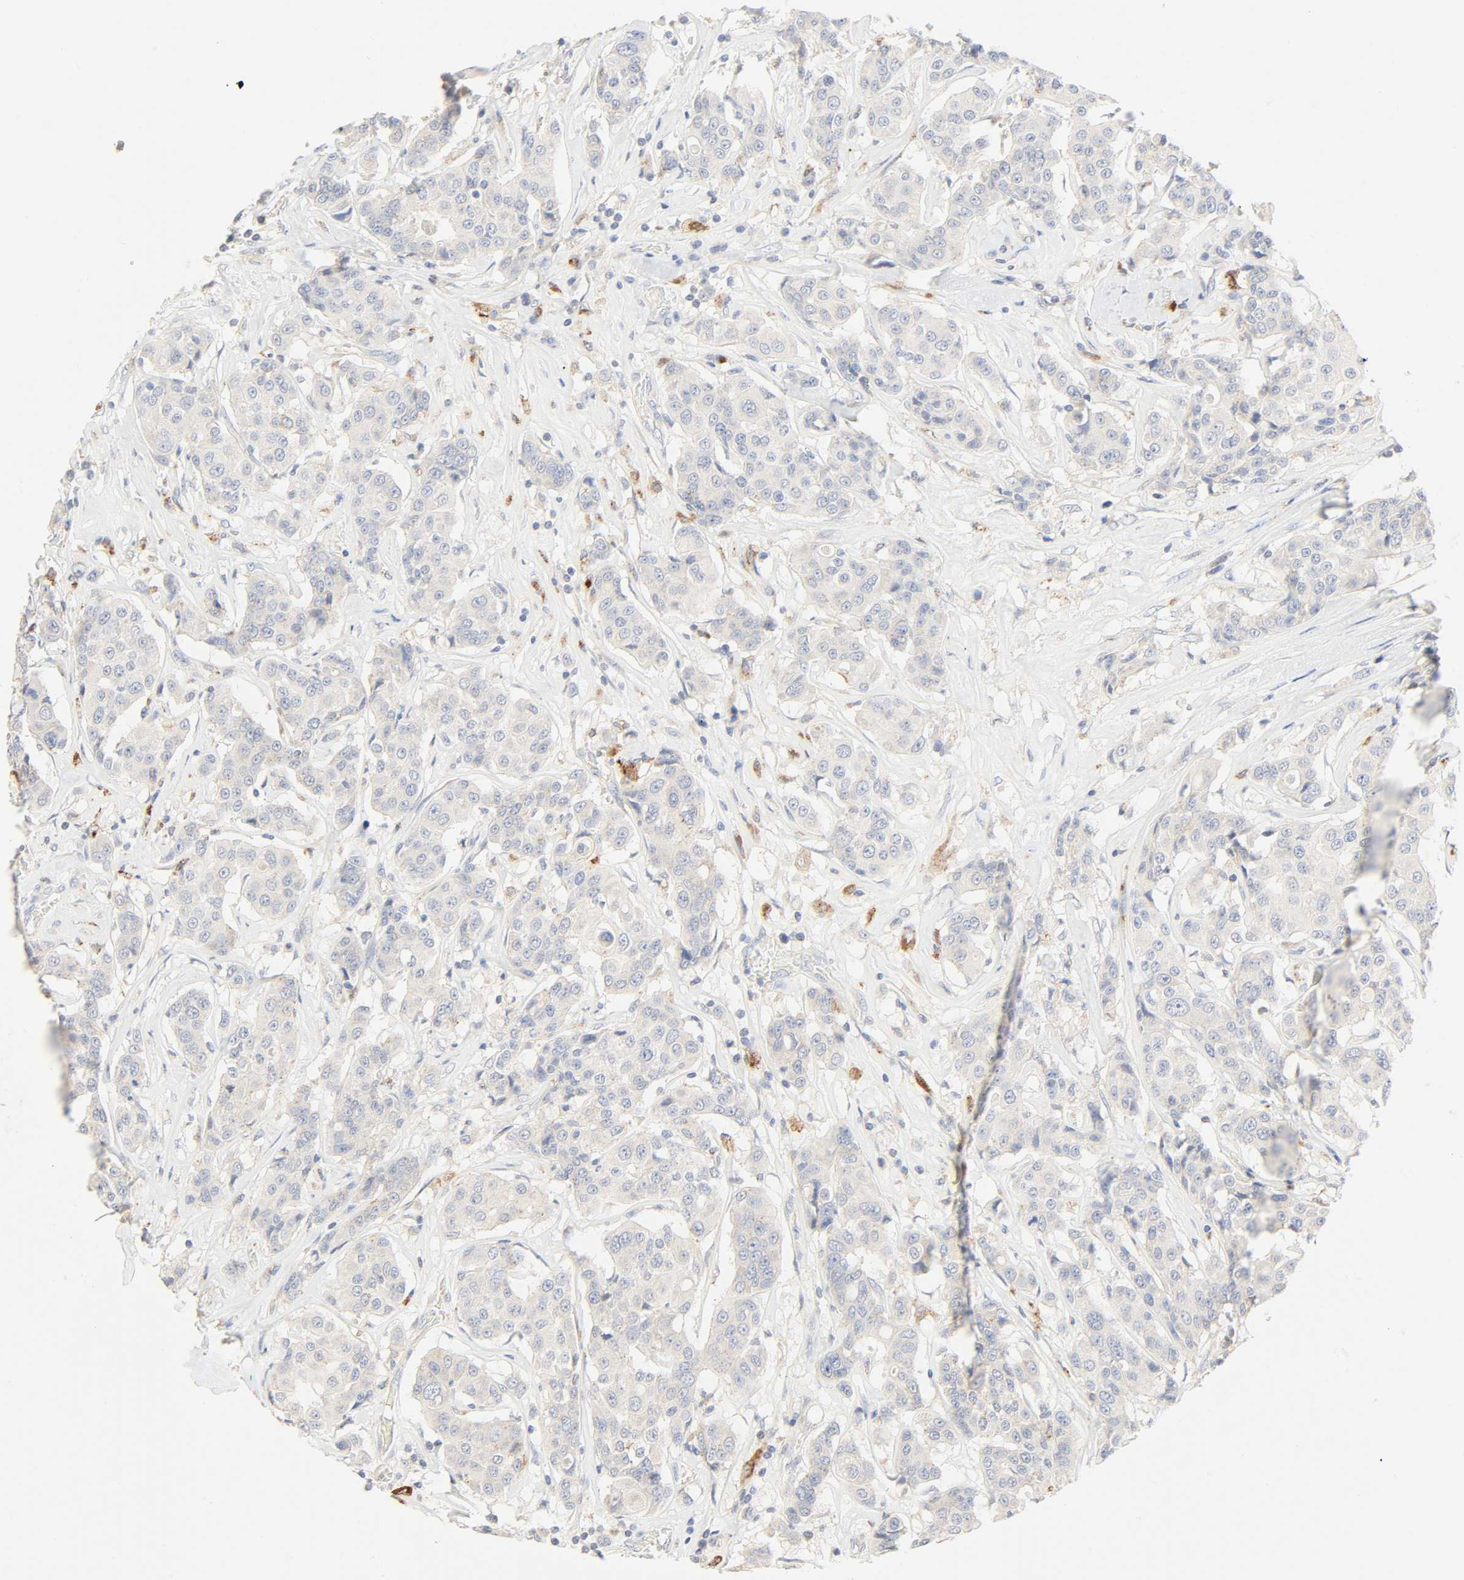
{"staining": {"intensity": "negative", "quantity": "none", "location": "none"}, "tissue": "breast cancer", "cell_type": "Tumor cells", "image_type": "cancer", "snomed": [{"axis": "morphology", "description": "Duct carcinoma"}, {"axis": "topography", "description": "Breast"}], "caption": "Immunohistochemistry of invasive ductal carcinoma (breast) shows no expression in tumor cells.", "gene": "CAMK2A", "patient": {"sex": "female", "age": 27}}